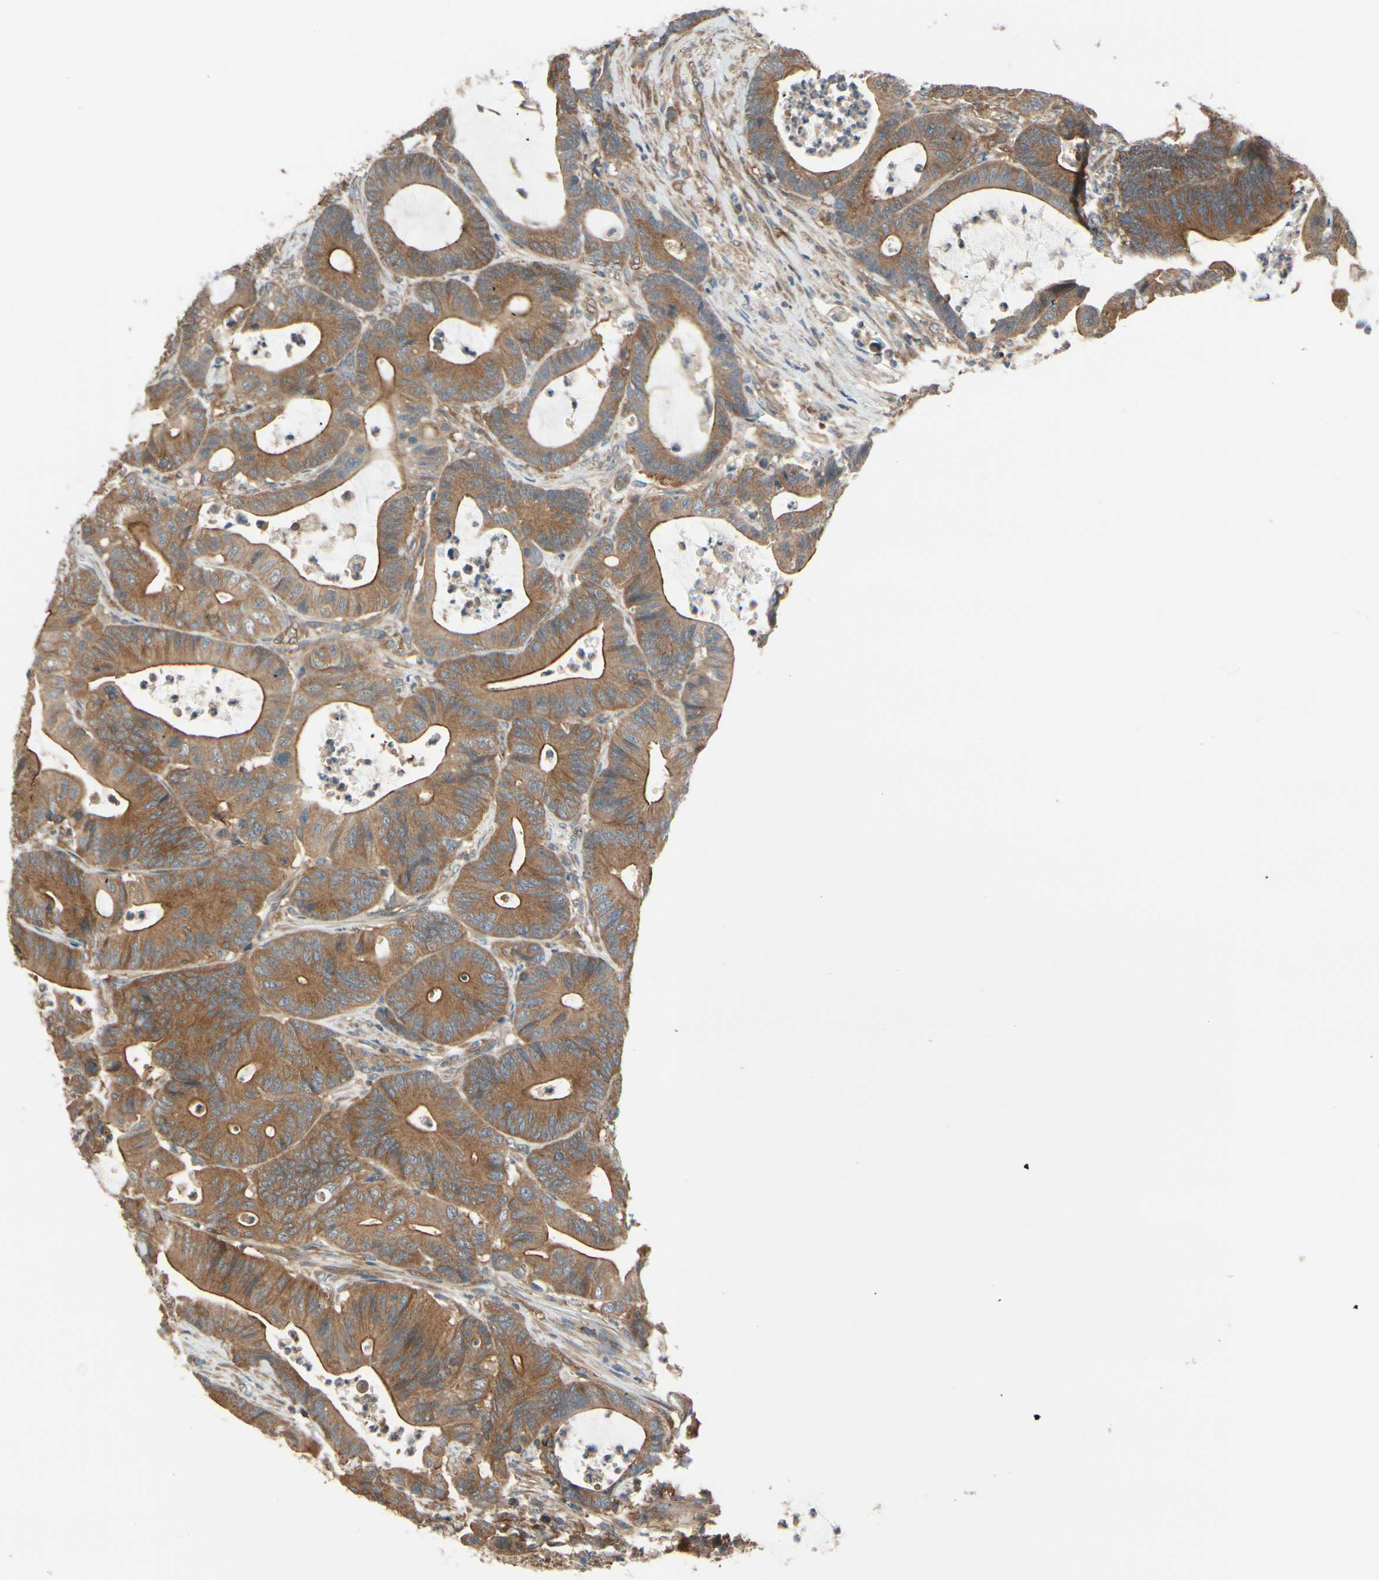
{"staining": {"intensity": "moderate", "quantity": ">75%", "location": "cytoplasmic/membranous"}, "tissue": "colorectal cancer", "cell_type": "Tumor cells", "image_type": "cancer", "snomed": [{"axis": "morphology", "description": "Adenocarcinoma, NOS"}, {"axis": "topography", "description": "Colon"}], "caption": "A medium amount of moderate cytoplasmic/membranous expression is identified in about >75% of tumor cells in adenocarcinoma (colorectal) tissue. Immunohistochemistry (ihc) stains the protein in brown and the nuclei are stained blue.", "gene": "EPS15", "patient": {"sex": "female", "age": 84}}